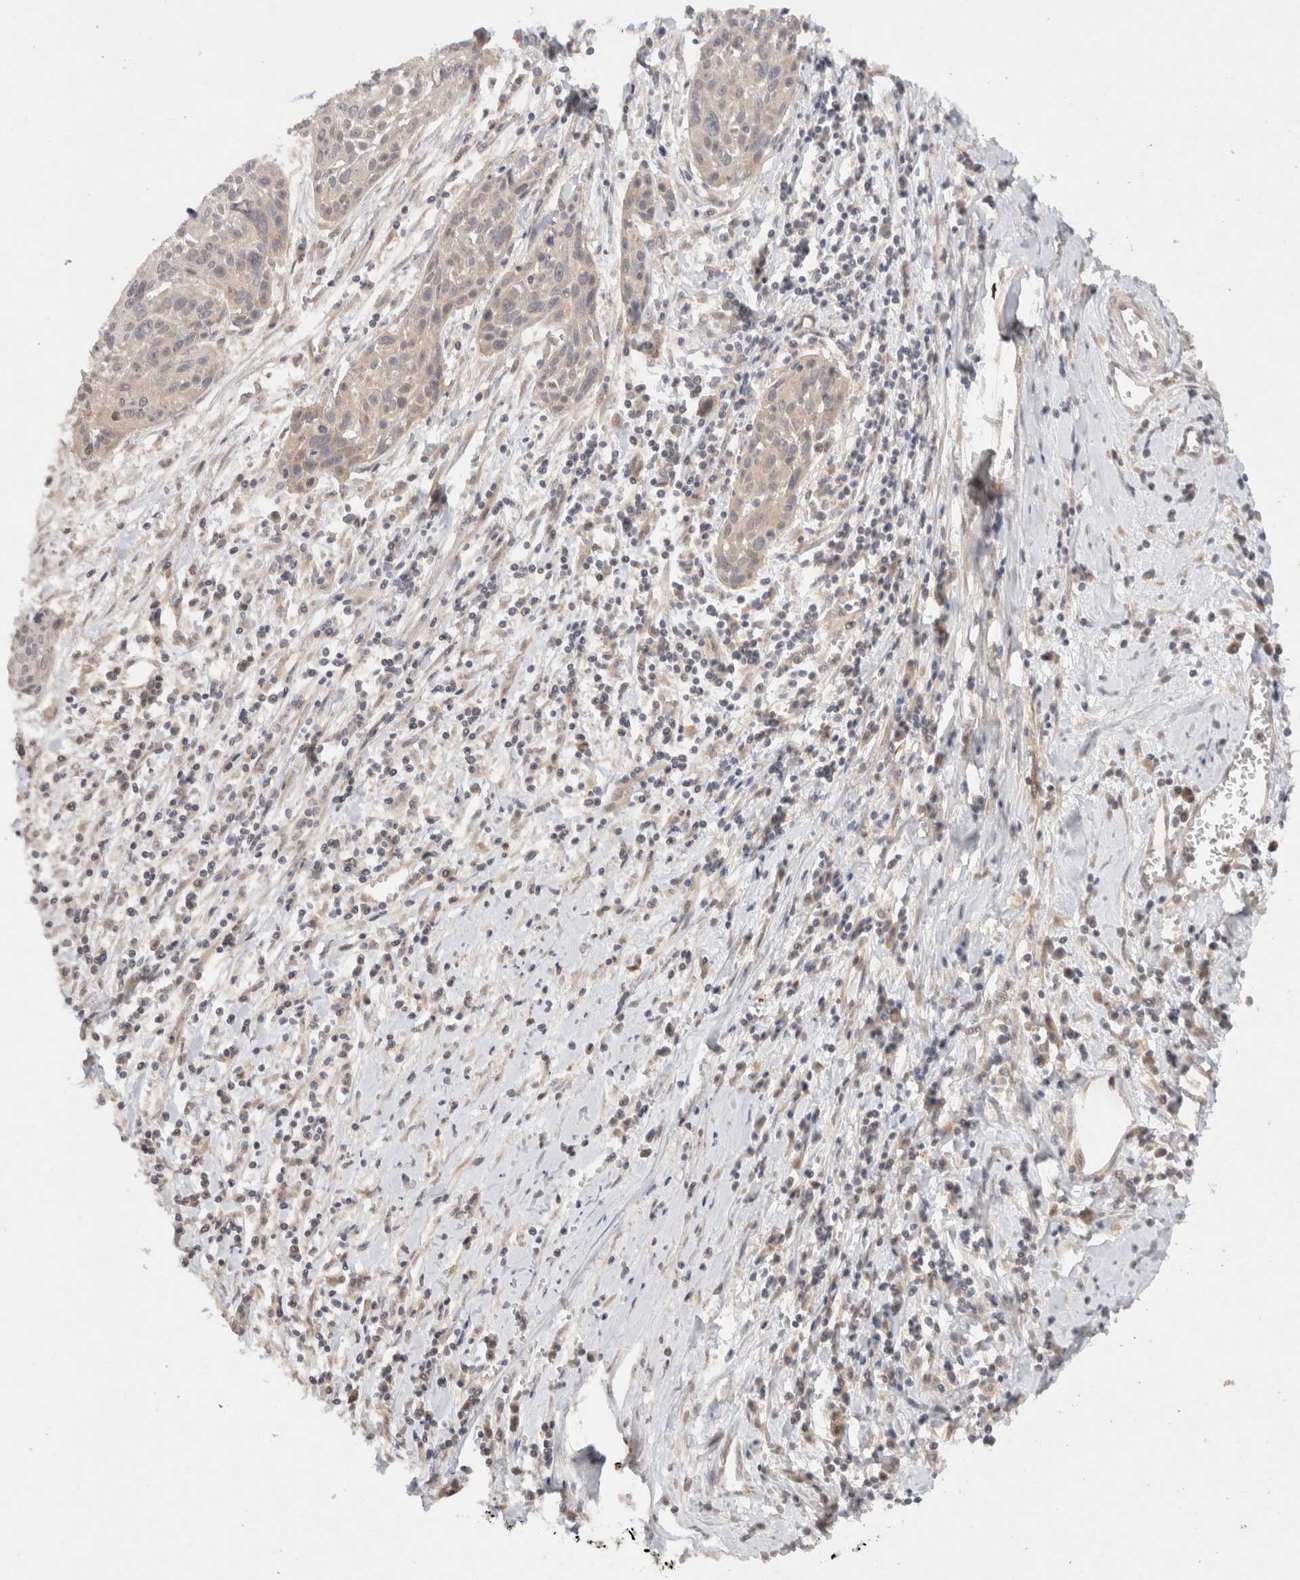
{"staining": {"intensity": "weak", "quantity": "<25%", "location": "cytoplasmic/membranous"}, "tissue": "cervical cancer", "cell_type": "Tumor cells", "image_type": "cancer", "snomed": [{"axis": "morphology", "description": "Squamous cell carcinoma, NOS"}, {"axis": "topography", "description": "Cervix"}], "caption": "Immunohistochemistry (IHC) of cervical cancer (squamous cell carcinoma) shows no staining in tumor cells.", "gene": "KLHL20", "patient": {"sex": "female", "age": 51}}